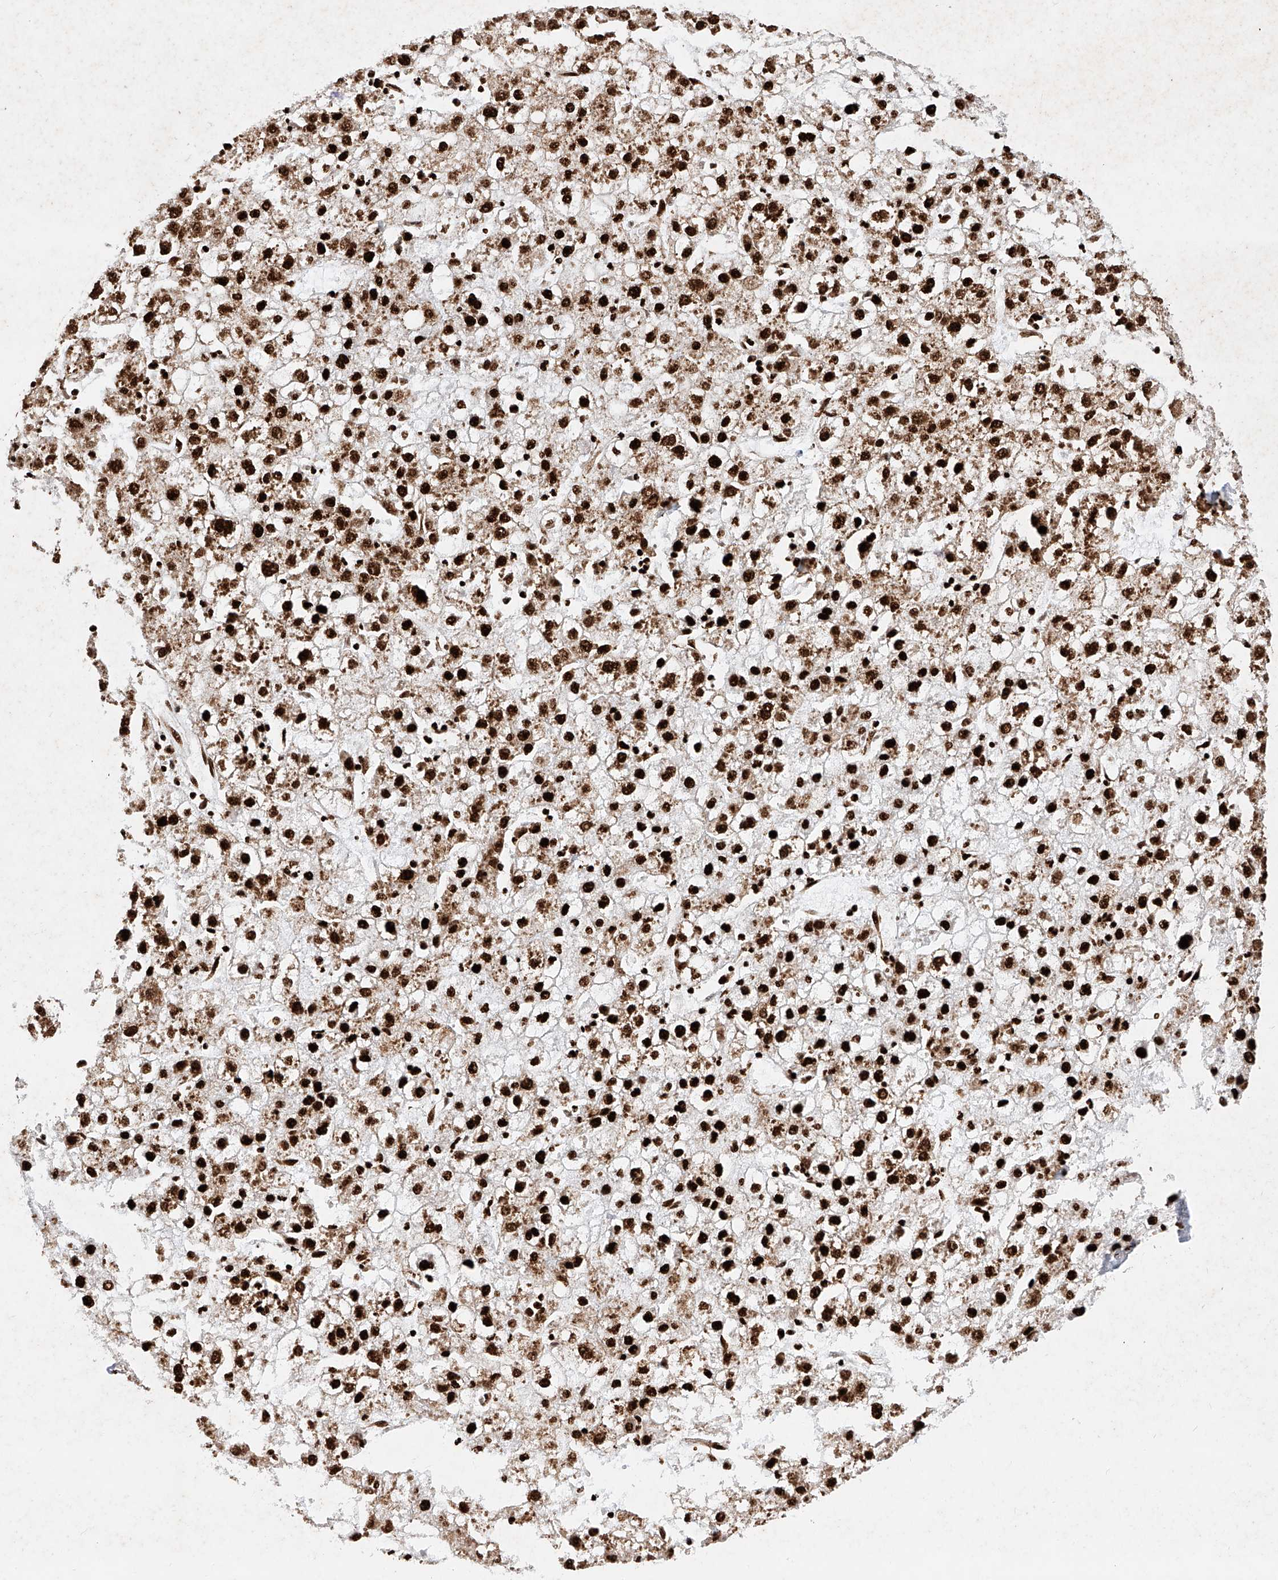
{"staining": {"intensity": "strong", "quantity": ">75%", "location": "cytoplasmic/membranous,nuclear"}, "tissue": "liver cancer", "cell_type": "Tumor cells", "image_type": "cancer", "snomed": [{"axis": "morphology", "description": "Carcinoma, Hepatocellular, NOS"}, {"axis": "topography", "description": "Liver"}], "caption": "The histopathology image displays staining of liver hepatocellular carcinoma, revealing strong cytoplasmic/membranous and nuclear protein staining (brown color) within tumor cells. The staining was performed using DAB to visualize the protein expression in brown, while the nuclei were stained in blue with hematoxylin (Magnification: 20x).", "gene": "SRSF6", "patient": {"sex": "male", "age": 72}}